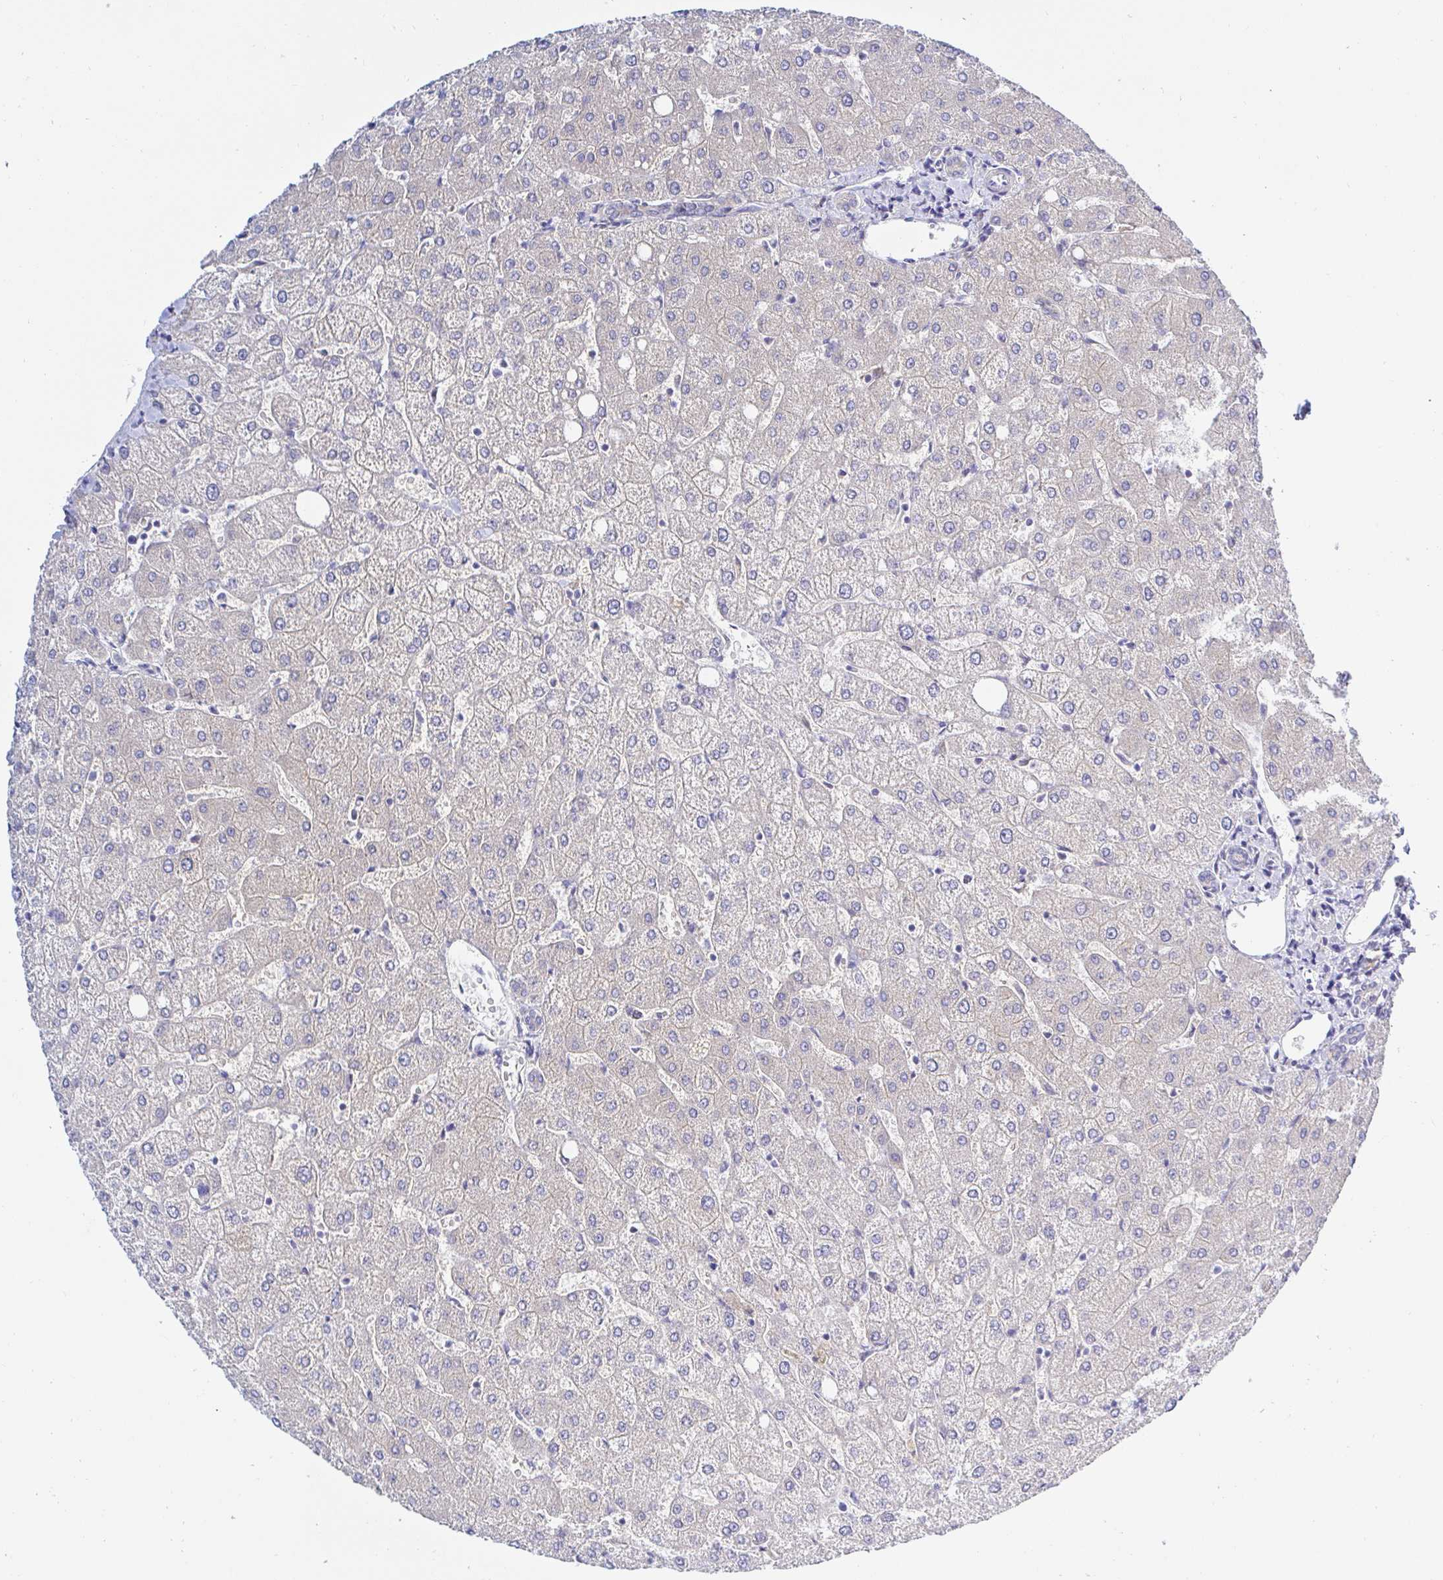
{"staining": {"intensity": "negative", "quantity": "none", "location": "none"}, "tissue": "liver", "cell_type": "Cholangiocytes", "image_type": "normal", "snomed": [{"axis": "morphology", "description": "Normal tissue, NOS"}, {"axis": "topography", "description": "Liver"}], "caption": "Protein analysis of benign liver exhibits no significant staining in cholangiocytes.", "gene": "ARL4D", "patient": {"sex": "female", "age": 54}}